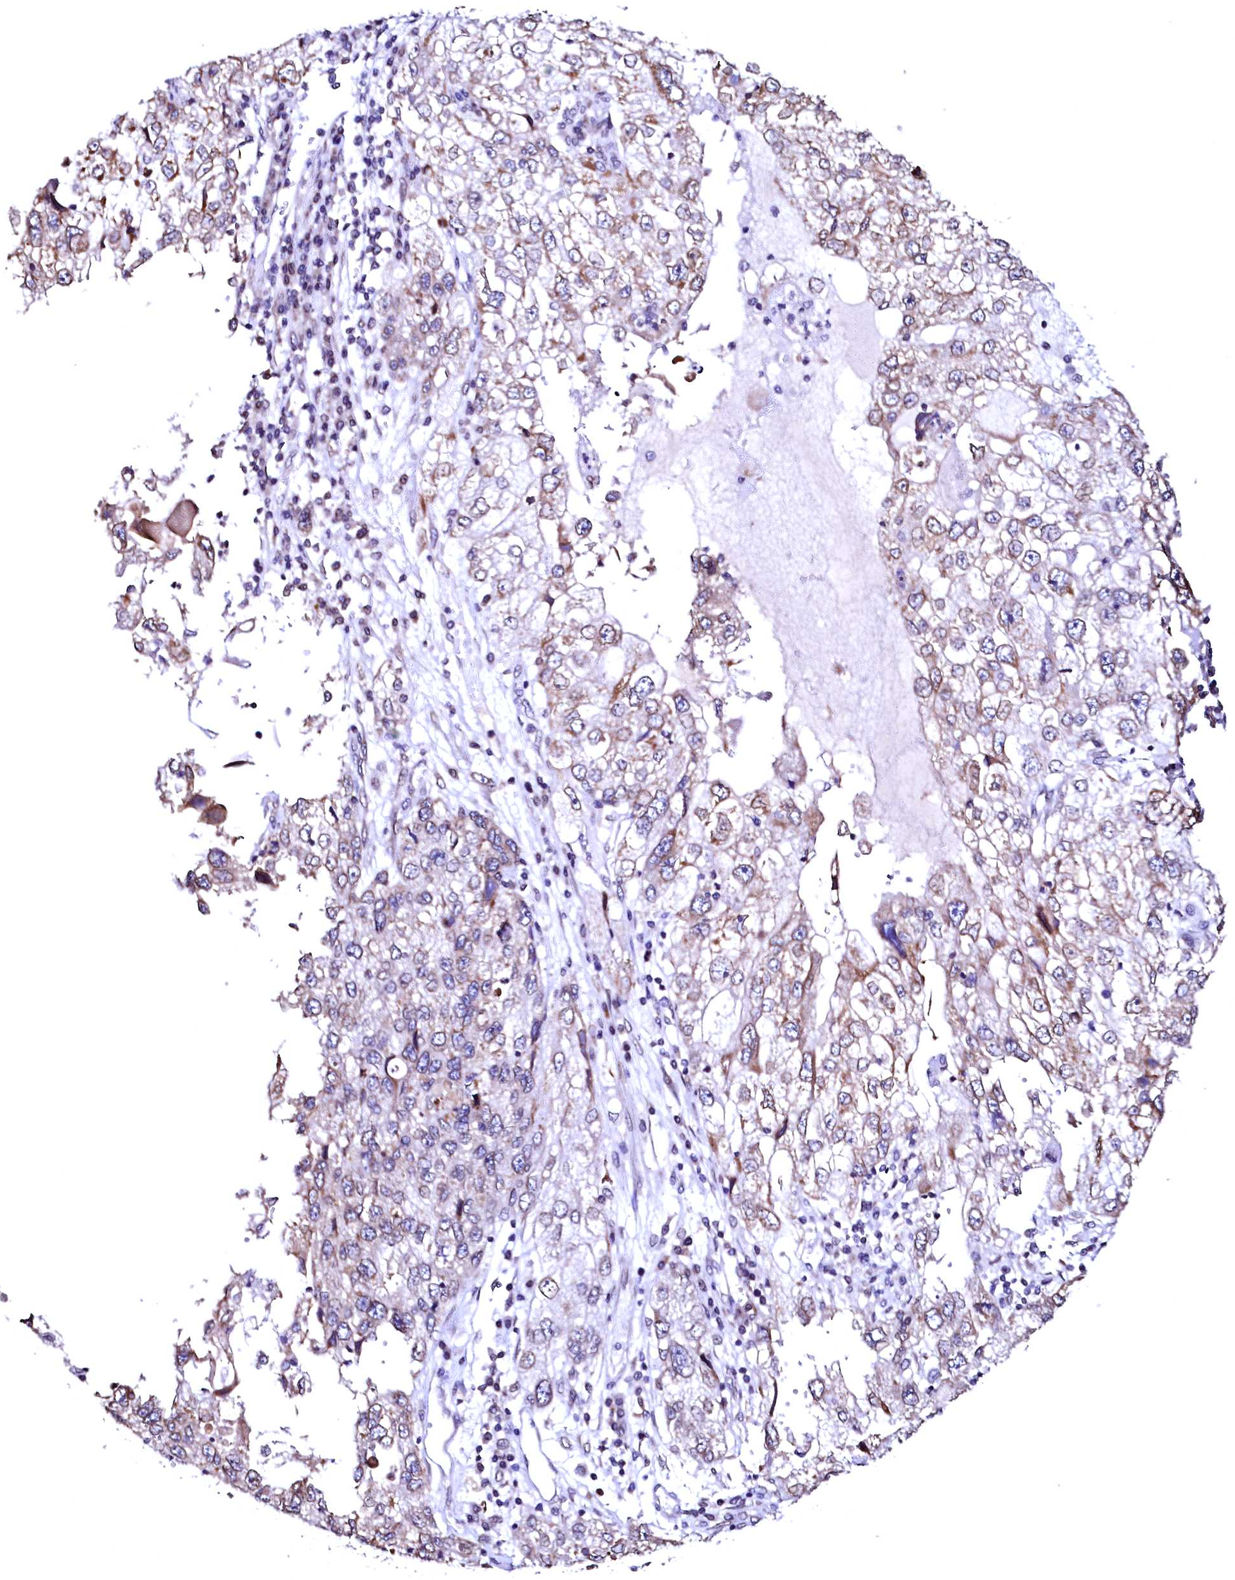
{"staining": {"intensity": "moderate", "quantity": "<25%", "location": "cytoplasmic/membranous"}, "tissue": "endometrial cancer", "cell_type": "Tumor cells", "image_type": "cancer", "snomed": [{"axis": "morphology", "description": "Adenocarcinoma, NOS"}, {"axis": "topography", "description": "Endometrium"}], "caption": "Tumor cells demonstrate moderate cytoplasmic/membranous expression in about <25% of cells in endometrial adenocarcinoma.", "gene": "HAND1", "patient": {"sex": "female", "age": 49}}